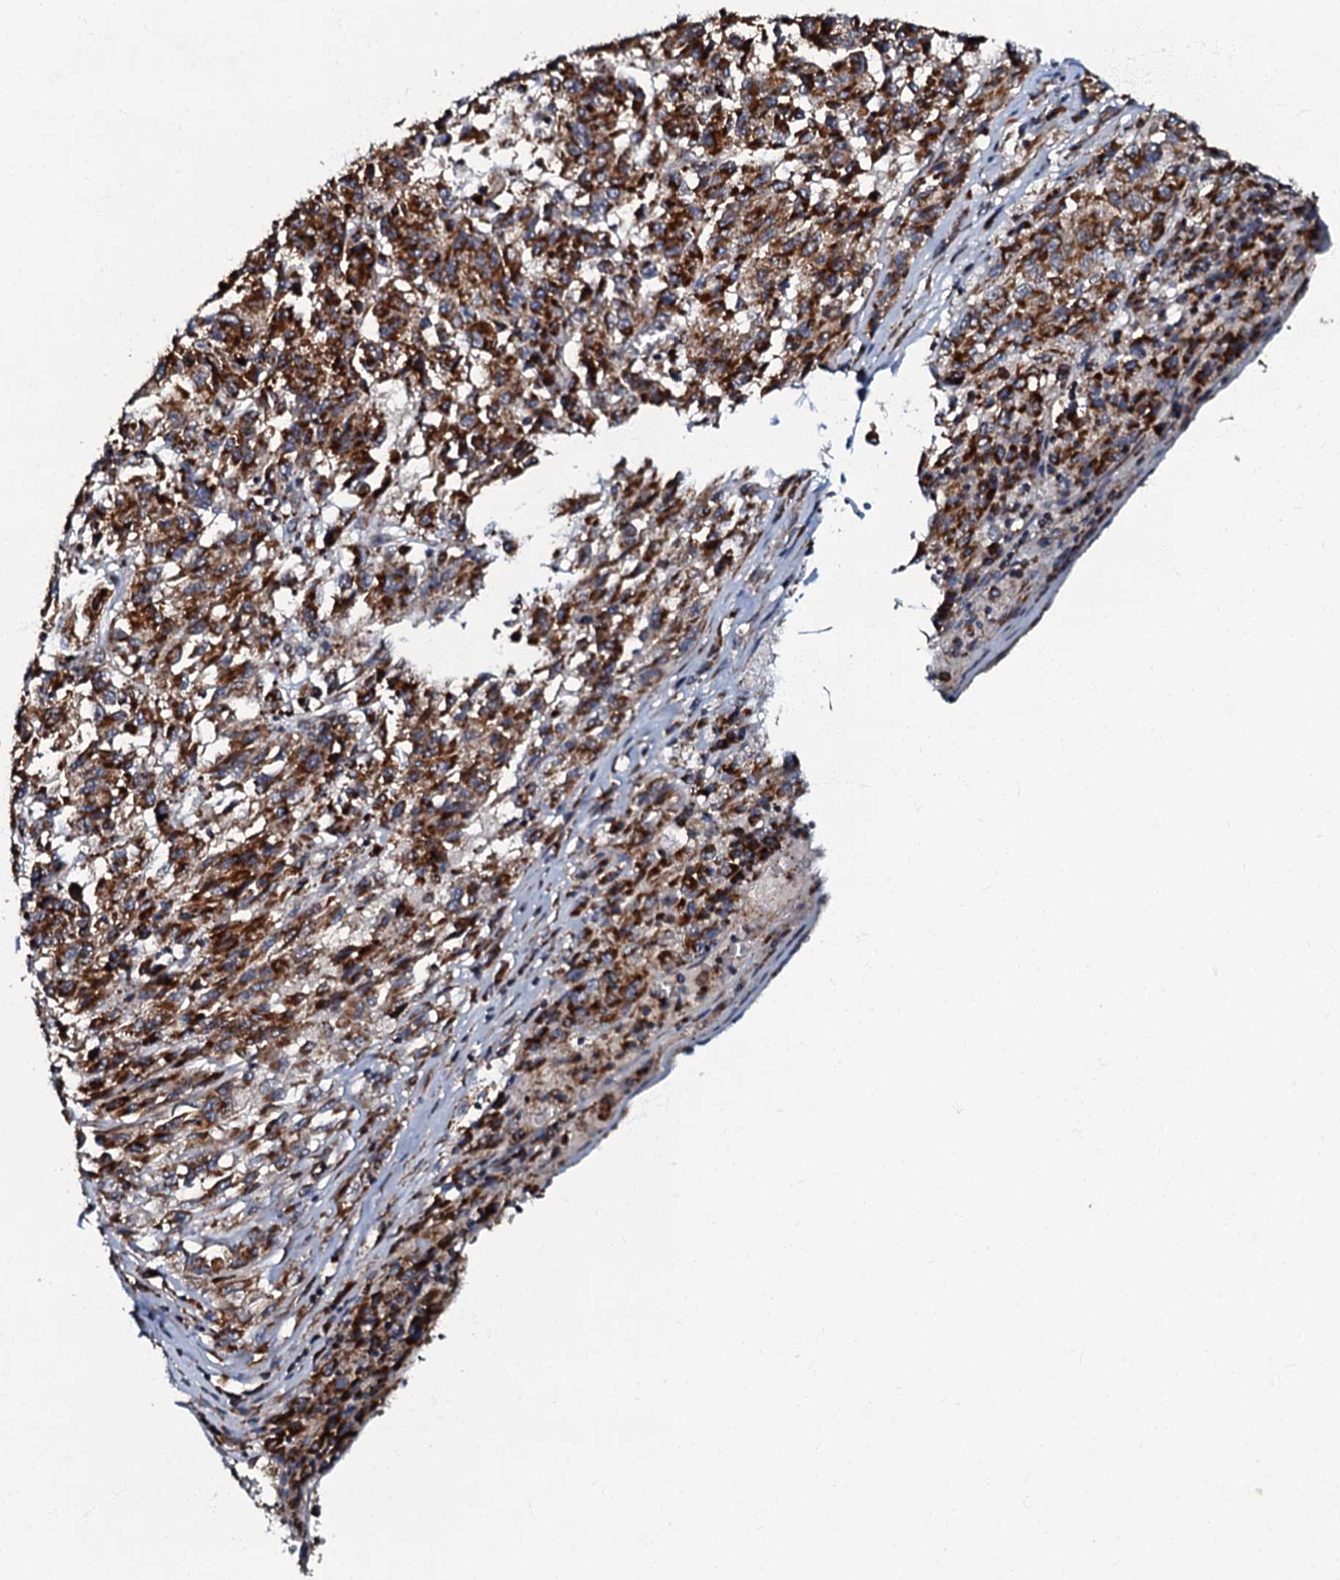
{"staining": {"intensity": "strong", "quantity": ">75%", "location": "cytoplasmic/membranous"}, "tissue": "melanoma", "cell_type": "Tumor cells", "image_type": "cancer", "snomed": [{"axis": "morphology", "description": "Malignant melanoma, Metastatic site"}, {"axis": "topography", "description": "Lung"}], "caption": "A micrograph of malignant melanoma (metastatic site) stained for a protein exhibits strong cytoplasmic/membranous brown staining in tumor cells. (Stains: DAB (3,3'-diaminobenzidine) in brown, nuclei in blue, Microscopy: brightfield microscopy at high magnification).", "gene": "NDUFA12", "patient": {"sex": "male", "age": 64}}